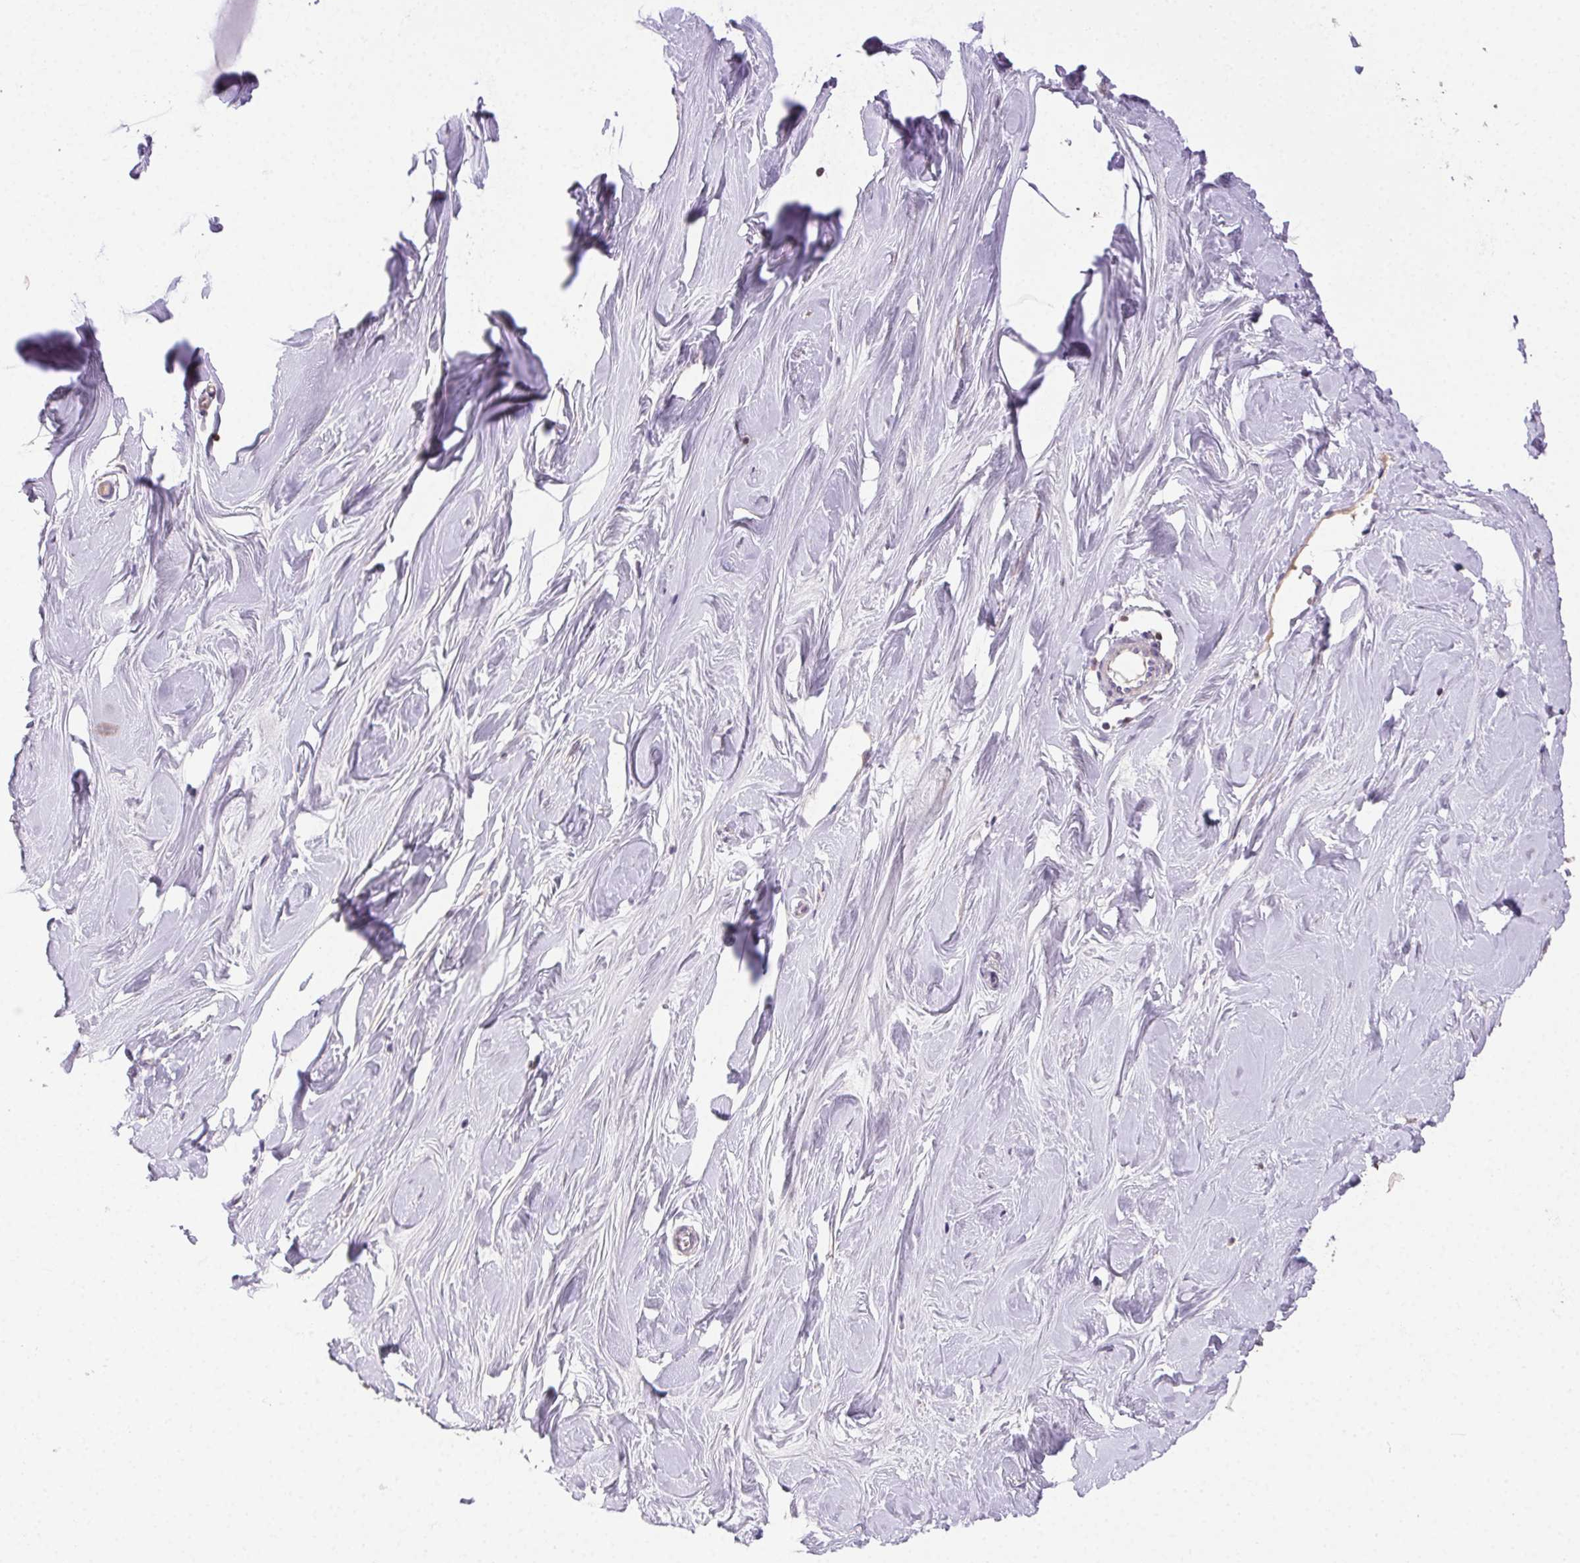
{"staining": {"intensity": "negative", "quantity": "none", "location": "none"}, "tissue": "breast", "cell_type": "Adipocytes", "image_type": "normal", "snomed": [{"axis": "morphology", "description": "Normal tissue, NOS"}, {"axis": "topography", "description": "Breast"}], "caption": "Immunohistochemistry (IHC) micrograph of unremarkable breast stained for a protein (brown), which shows no positivity in adipocytes. (Brightfield microscopy of DAB (3,3'-diaminobenzidine) immunohistochemistry at high magnification).", "gene": "SYCE2", "patient": {"sex": "female", "age": 27}}